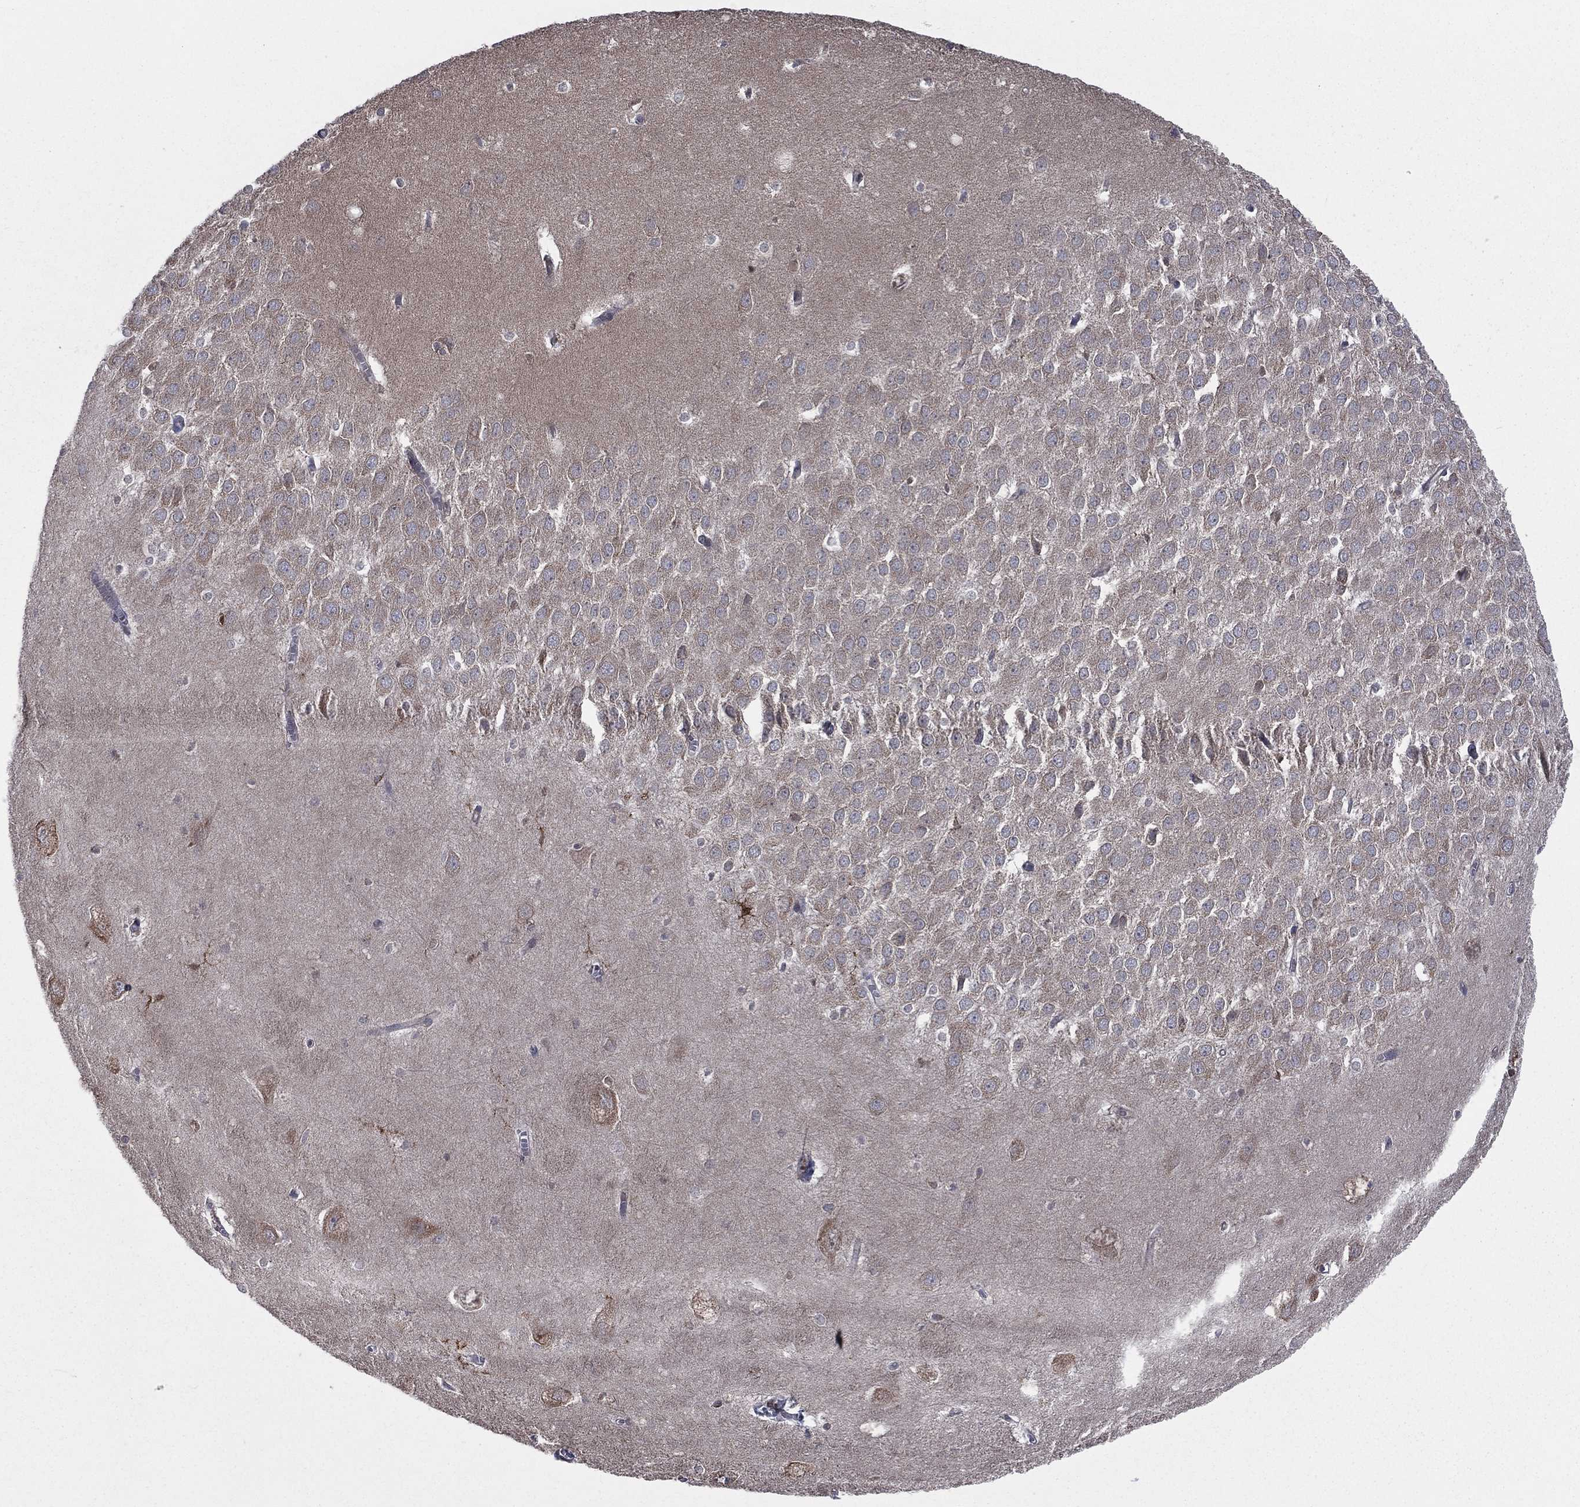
{"staining": {"intensity": "negative", "quantity": "none", "location": "none"}, "tissue": "hippocampus", "cell_type": "Glial cells", "image_type": "normal", "snomed": [{"axis": "morphology", "description": "Normal tissue, NOS"}, {"axis": "topography", "description": "Hippocampus"}], "caption": "A micrograph of human hippocampus is negative for staining in glial cells. The staining is performed using DAB (3,3'-diaminobenzidine) brown chromogen with nuclei counter-stained in using hematoxylin.", "gene": "C2orf76", "patient": {"sex": "female", "age": 64}}